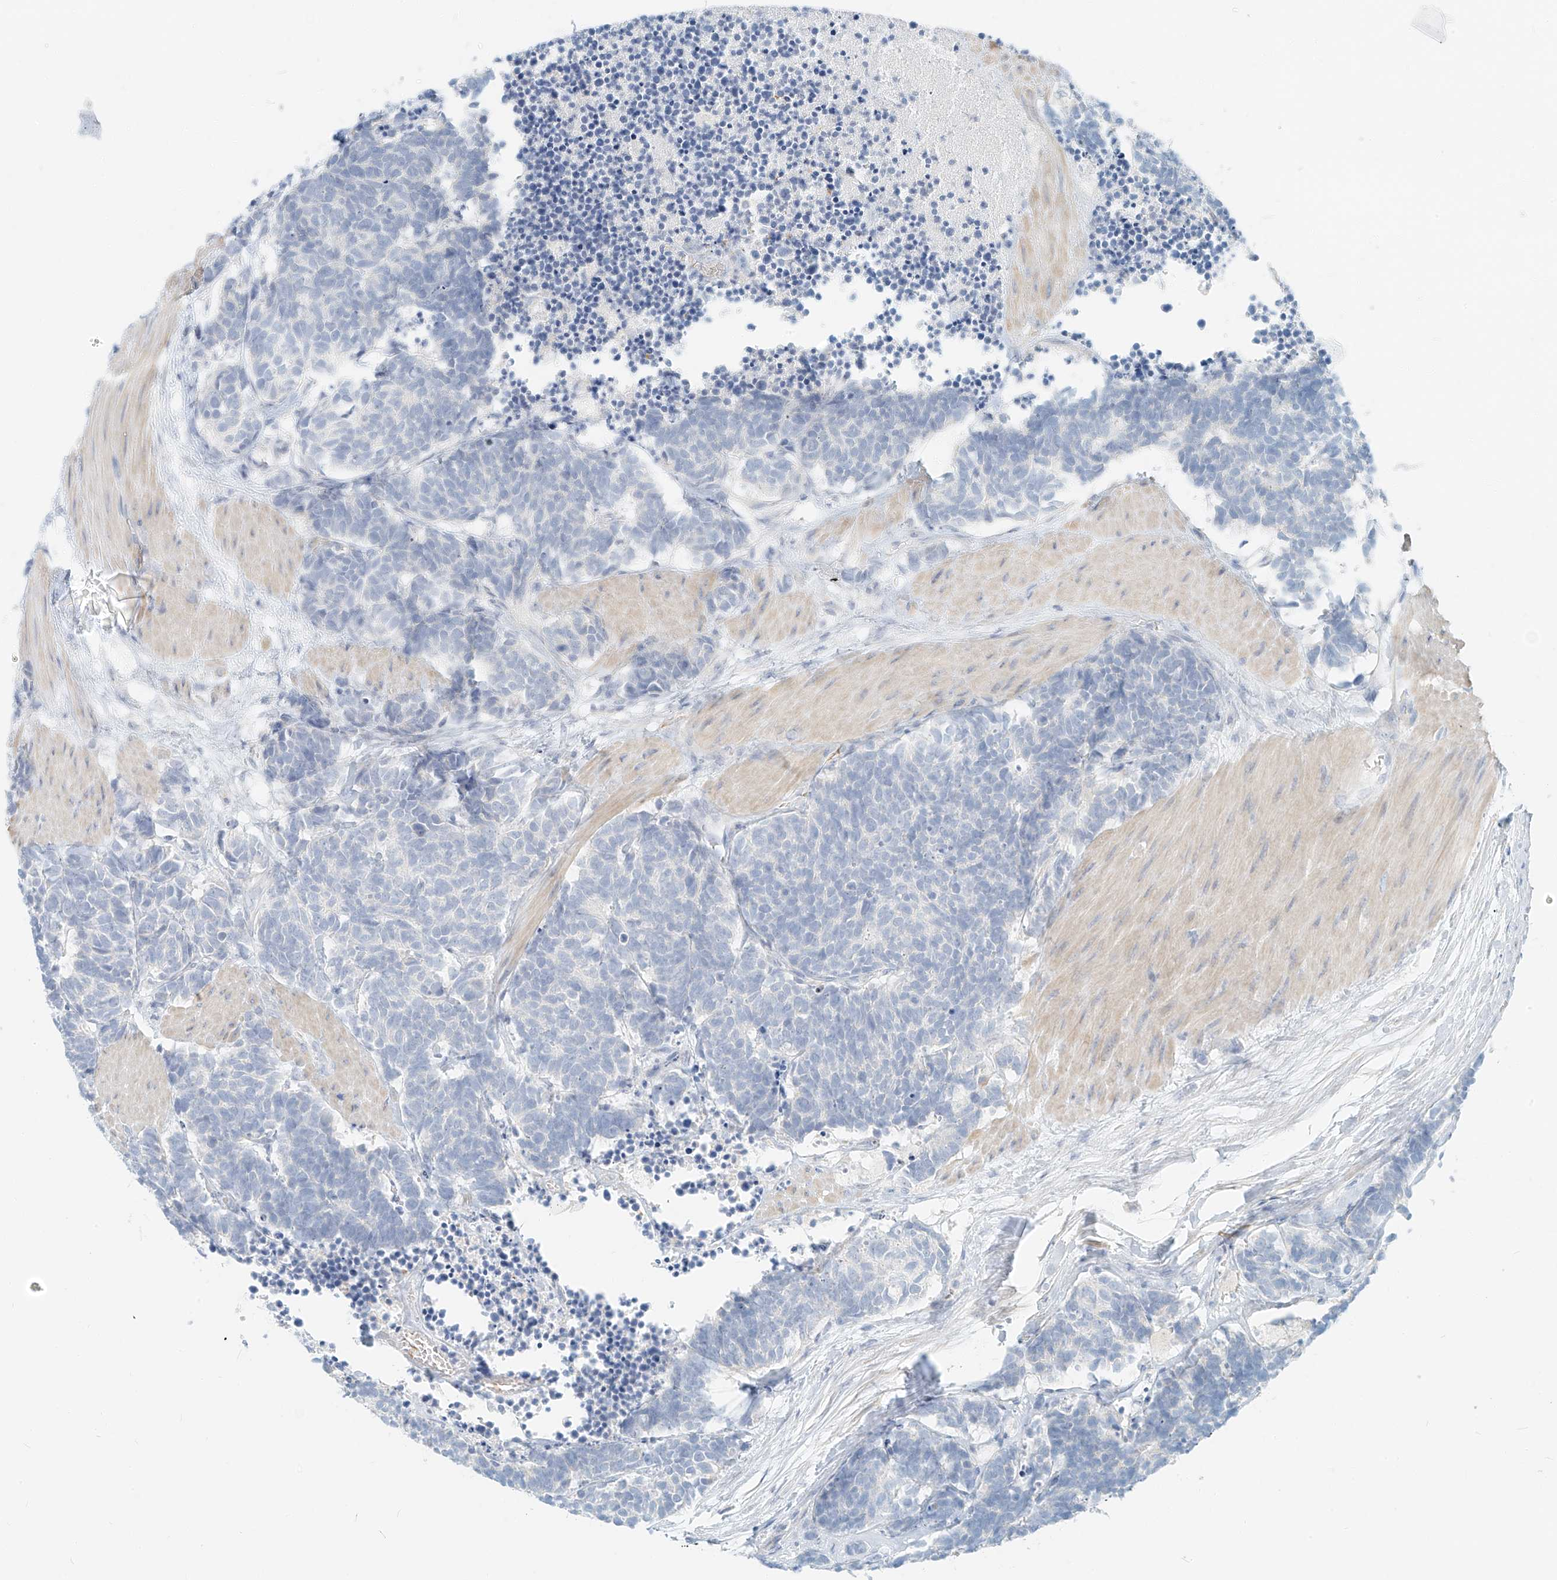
{"staining": {"intensity": "negative", "quantity": "none", "location": "none"}, "tissue": "carcinoid", "cell_type": "Tumor cells", "image_type": "cancer", "snomed": [{"axis": "morphology", "description": "Carcinoma, NOS"}, {"axis": "morphology", "description": "Carcinoid, malignant, NOS"}, {"axis": "topography", "description": "Urinary bladder"}], "caption": "DAB (3,3'-diaminobenzidine) immunohistochemical staining of human carcinoid reveals no significant staining in tumor cells.", "gene": "PGC", "patient": {"sex": "male", "age": 57}}